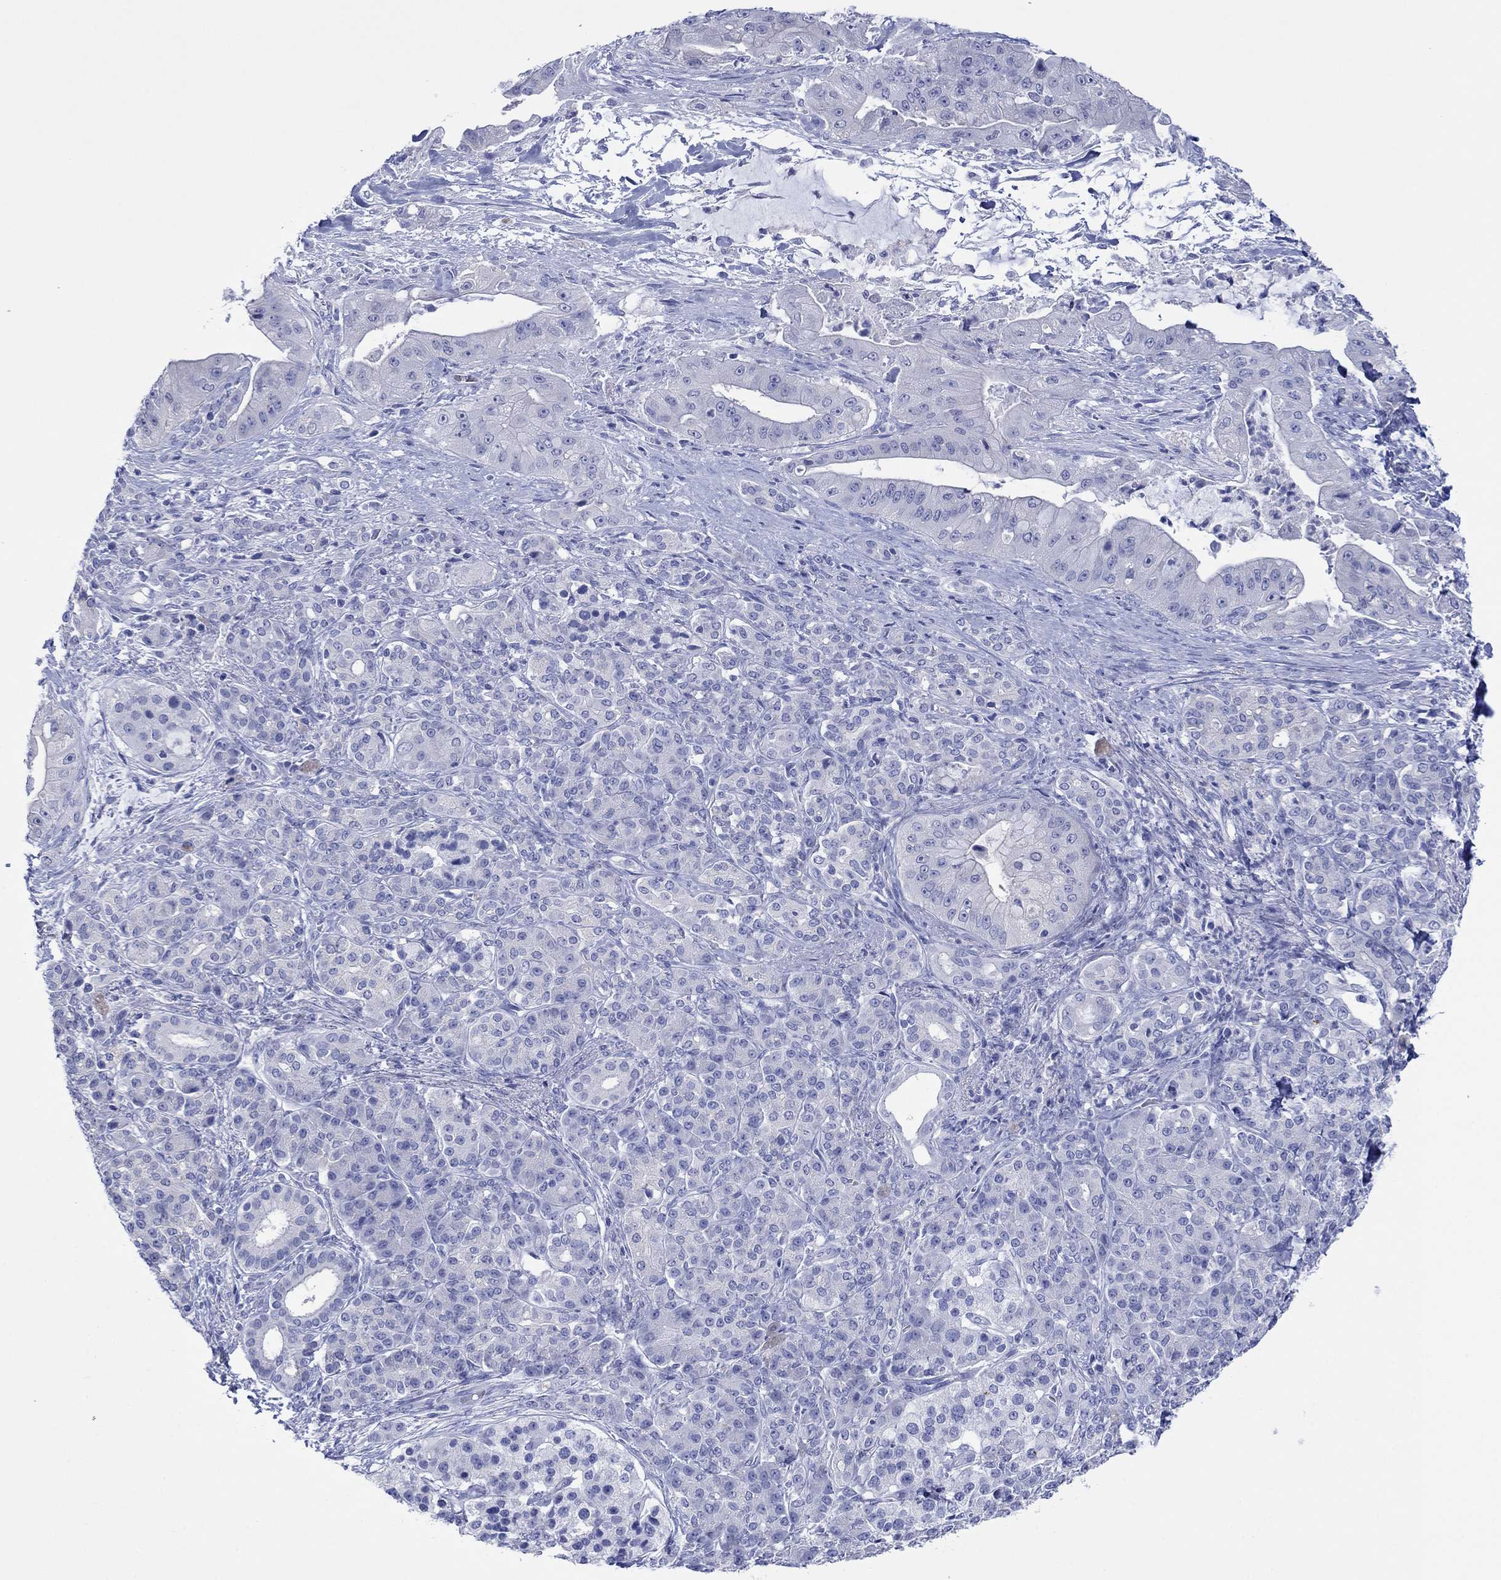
{"staining": {"intensity": "negative", "quantity": "none", "location": "none"}, "tissue": "pancreatic cancer", "cell_type": "Tumor cells", "image_type": "cancer", "snomed": [{"axis": "morphology", "description": "Normal tissue, NOS"}, {"axis": "morphology", "description": "Inflammation, NOS"}, {"axis": "morphology", "description": "Adenocarcinoma, NOS"}, {"axis": "topography", "description": "Pancreas"}], "caption": "DAB immunohistochemical staining of human pancreatic cancer shows no significant positivity in tumor cells.", "gene": "MLANA", "patient": {"sex": "male", "age": 57}}